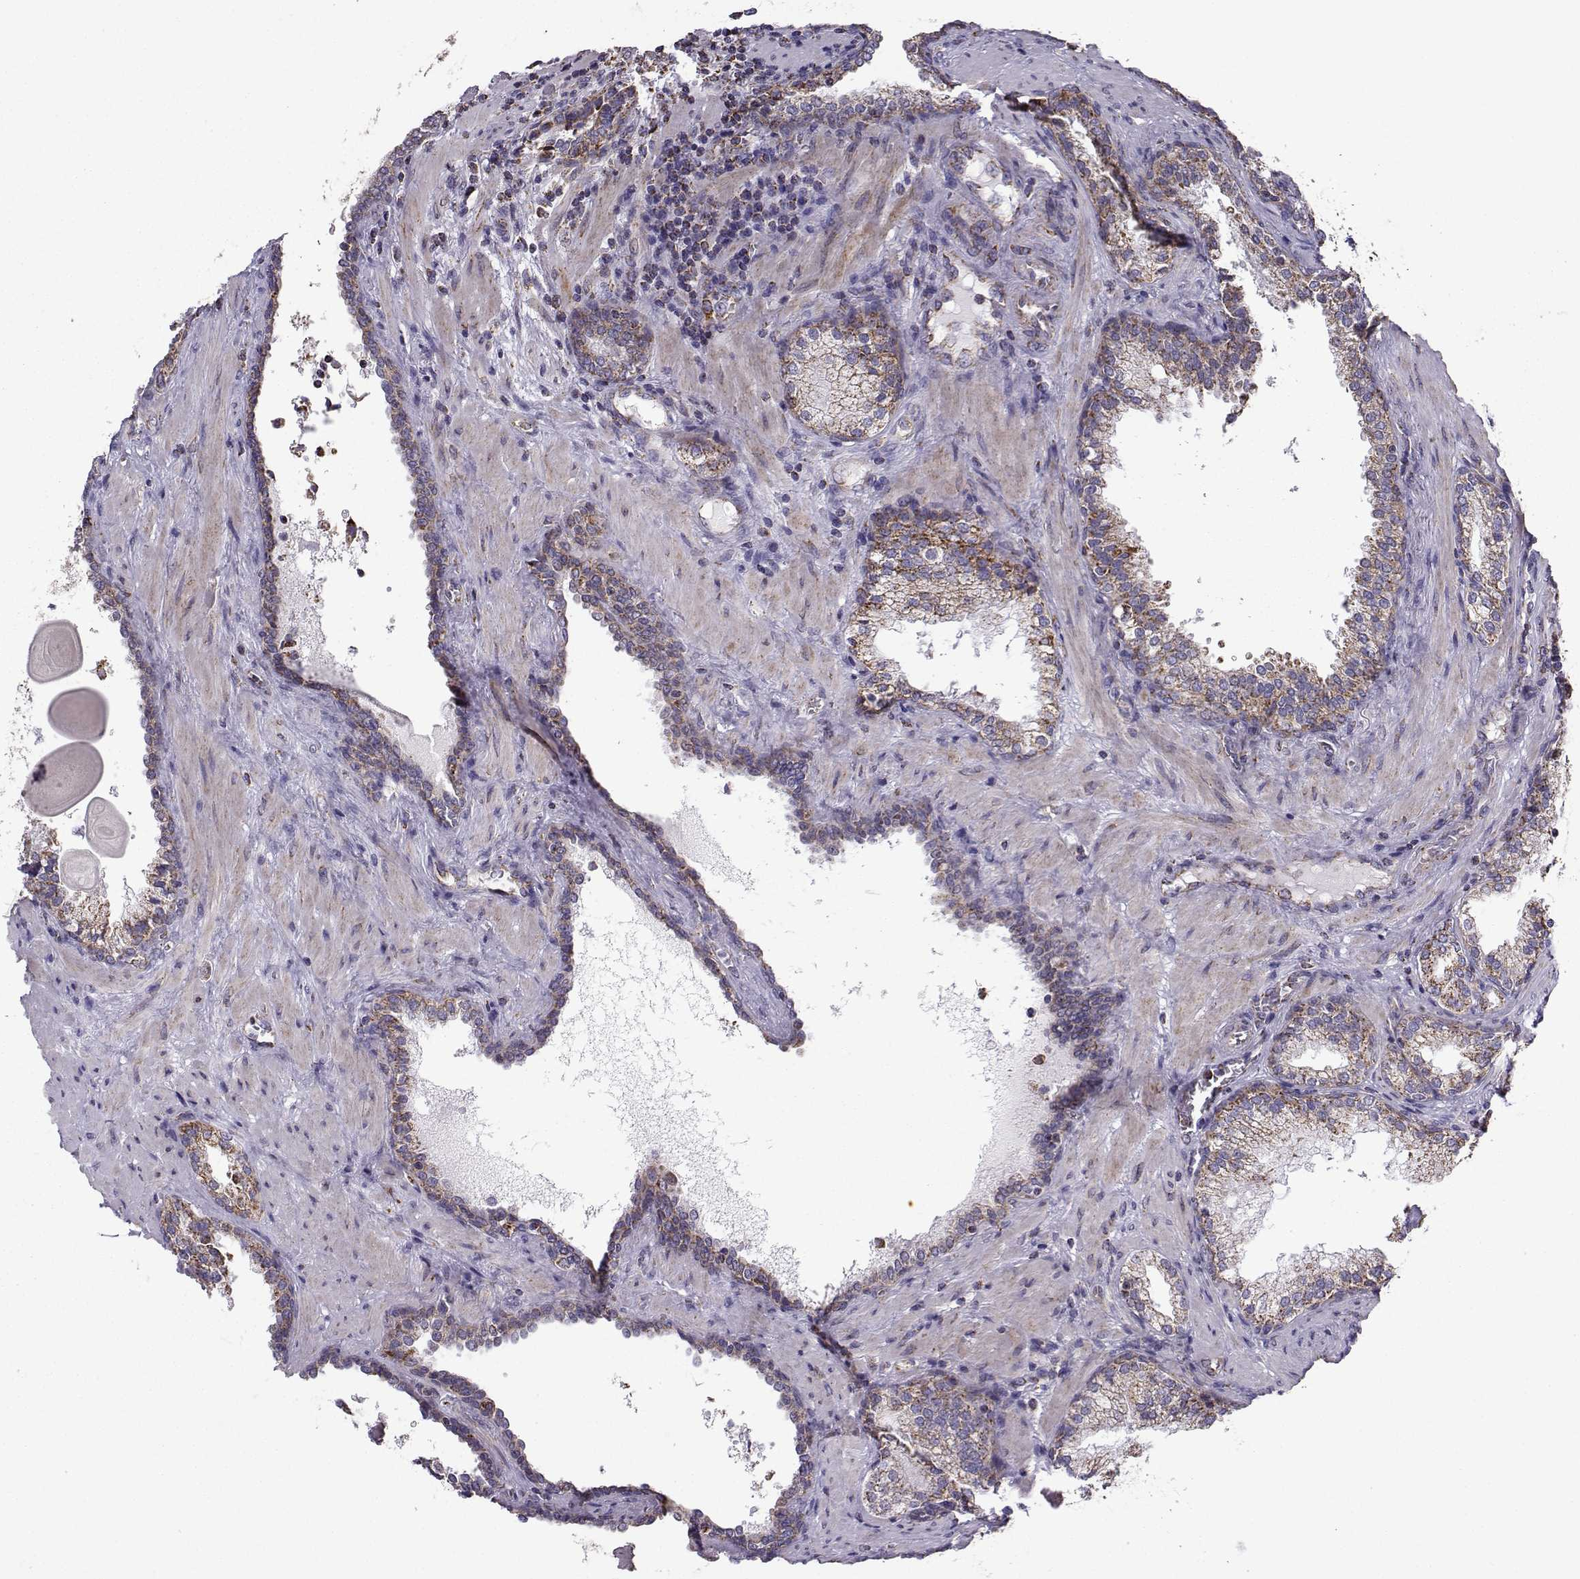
{"staining": {"intensity": "strong", "quantity": ">75%", "location": "cytoplasmic/membranous"}, "tissue": "prostate cancer", "cell_type": "Tumor cells", "image_type": "cancer", "snomed": [{"axis": "morphology", "description": "Adenocarcinoma, Low grade"}, {"axis": "topography", "description": "Prostate"}], "caption": "The image demonstrates a brown stain indicating the presence of a protein in the cytoplasmic/membranous of tumor cells in prostate adenocarcinoma (low-grade). (Brightfield microscopy of DAB IHC at high magnification).", "gene": "NECAB3", "patient": {"sex": "male", "age": 60}}